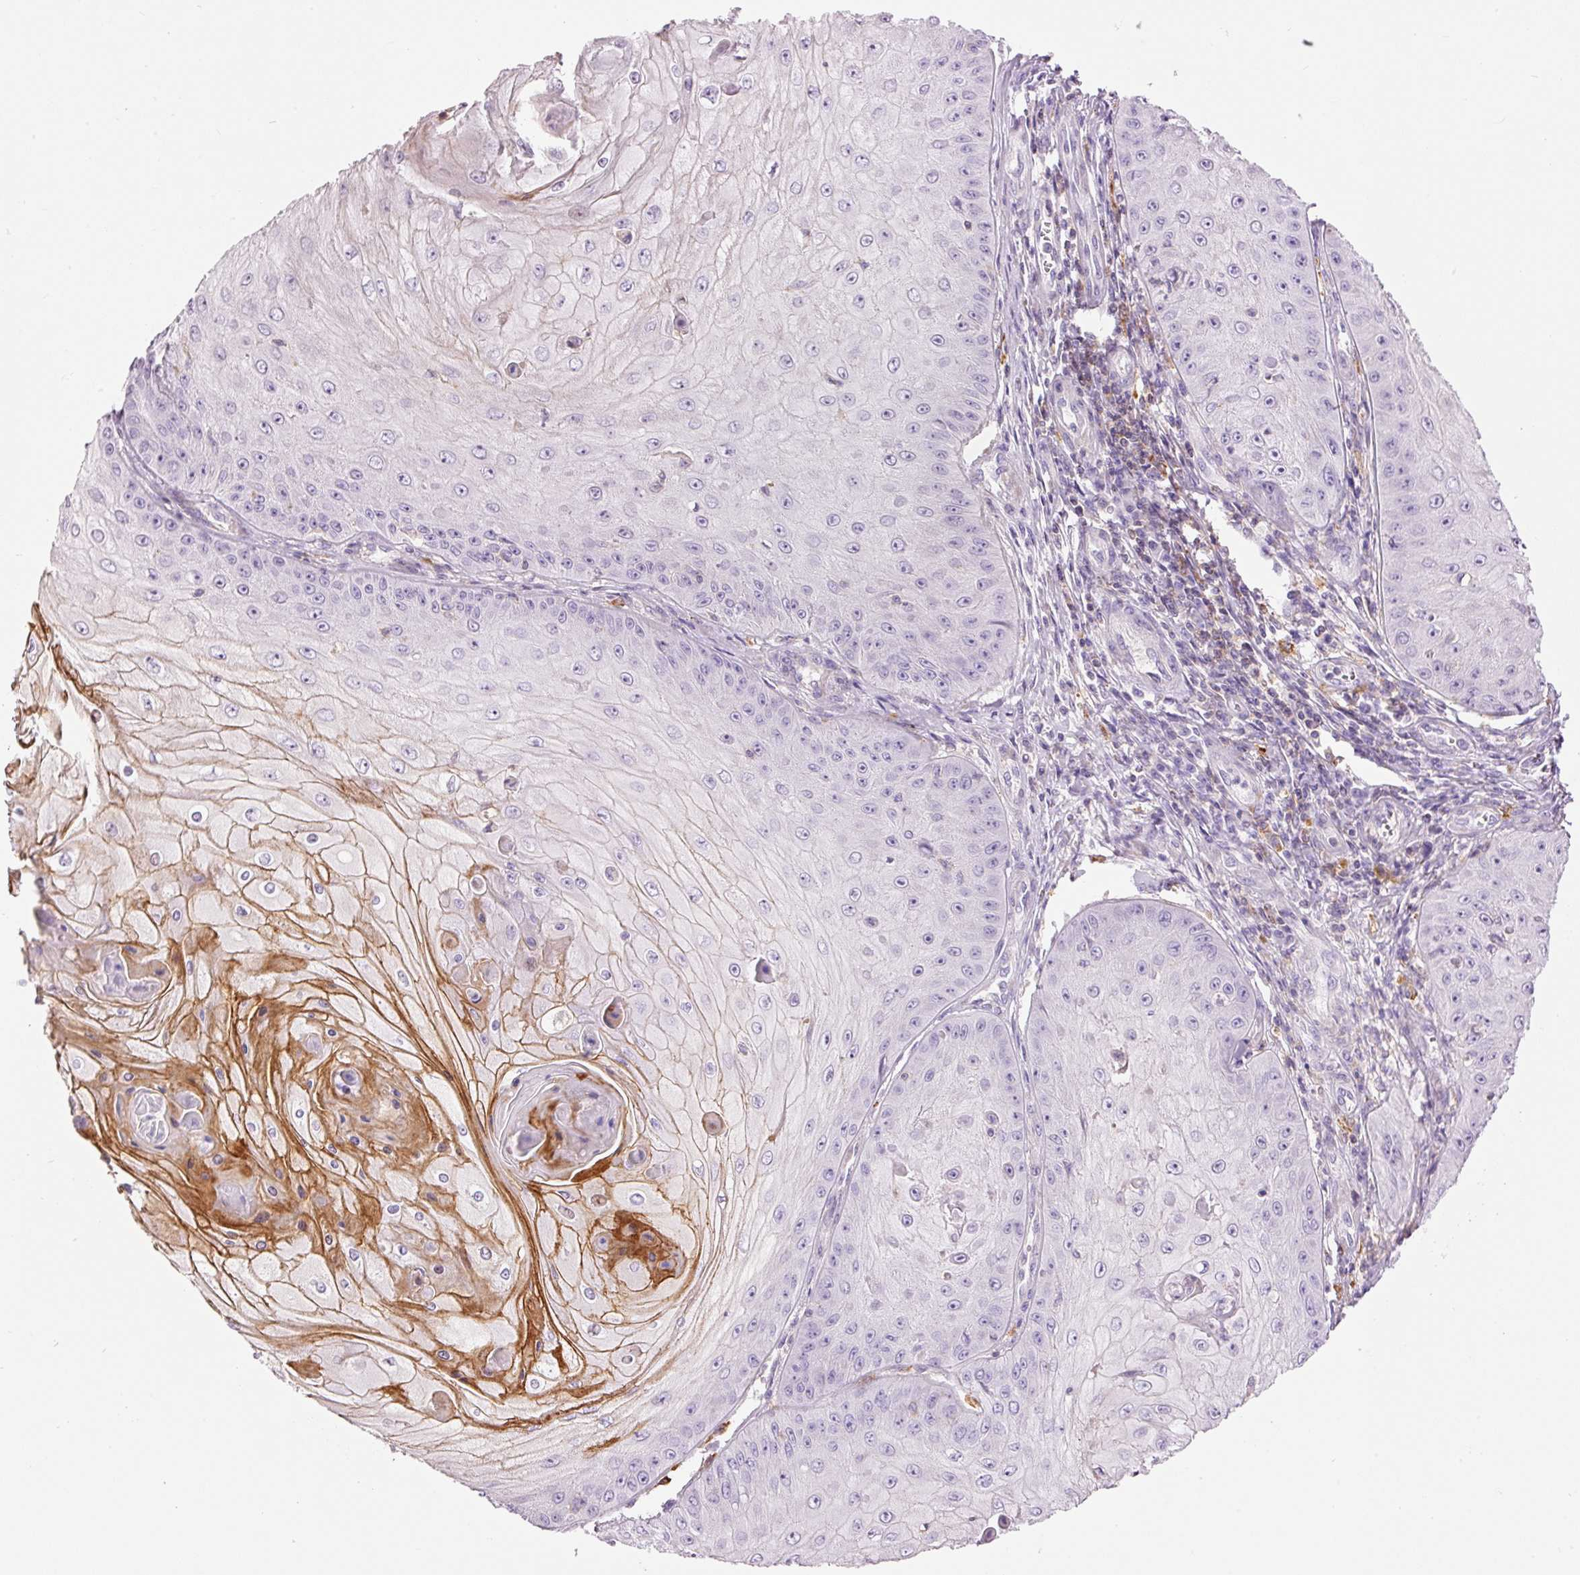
{"staining": {"intensity": "moderate", "quantity": "<25%", "location": "cytoplasmic/membranous"}, "tissue": "skin cancer", "cell_type": "Tumor cells", "image_type": "cancer", "snomed": [{"axis": "morphology", "description": "Squamous cell carcinoma, NOS"}, {"axis": "topography", "description": "Skin"}], "caption": "Immunohistochemical staining of human skin cancer (squamous cell carcinoma) demonstrates low levels of moderate cytoplasmic/membranous expression in approximately <25% of tumor cells.", "gene": "DOK6", "patient": {"sex": "male", "age": 70}}